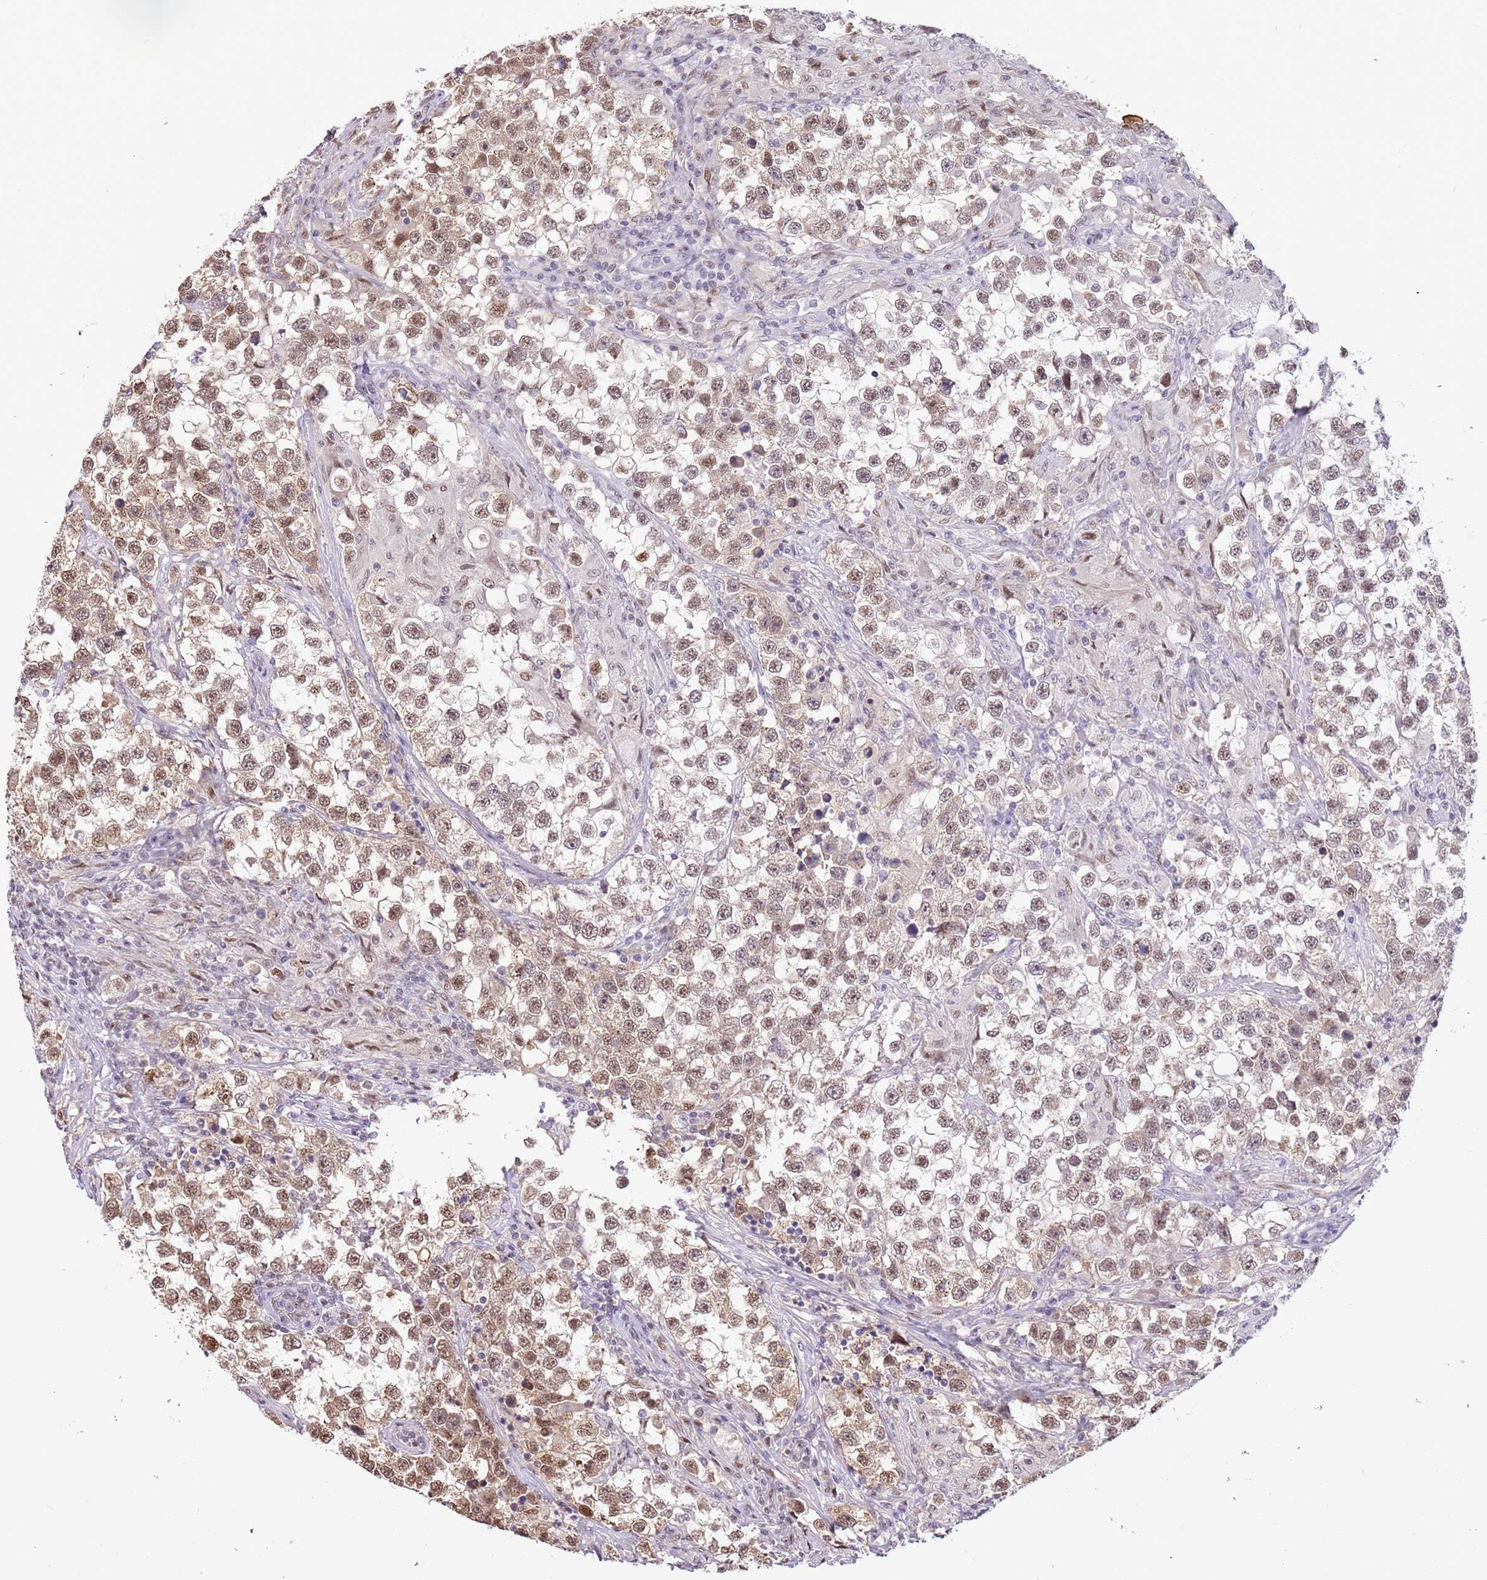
{"staining": {"intensity": "moderate", "quantity": ">75%", "location": "nuclear"}, "tissue": "testis cancer", "cell_type": "Tumor cells", "image_type": "cancer", "snomed": [{"axis": "morphology", "description": "Seminoma, NOS"}, {"axis": "topography", "description": "Testis"}], "caption": "Immunohistochemistry (IHC) image of seminoma (testis) stained for a protein (brown), which demonstrates medium levels of moderate nuclear expression in about >75% of tumor cells.", "gene": "RFK", "patient": {"sex": "male", "age": 46}}